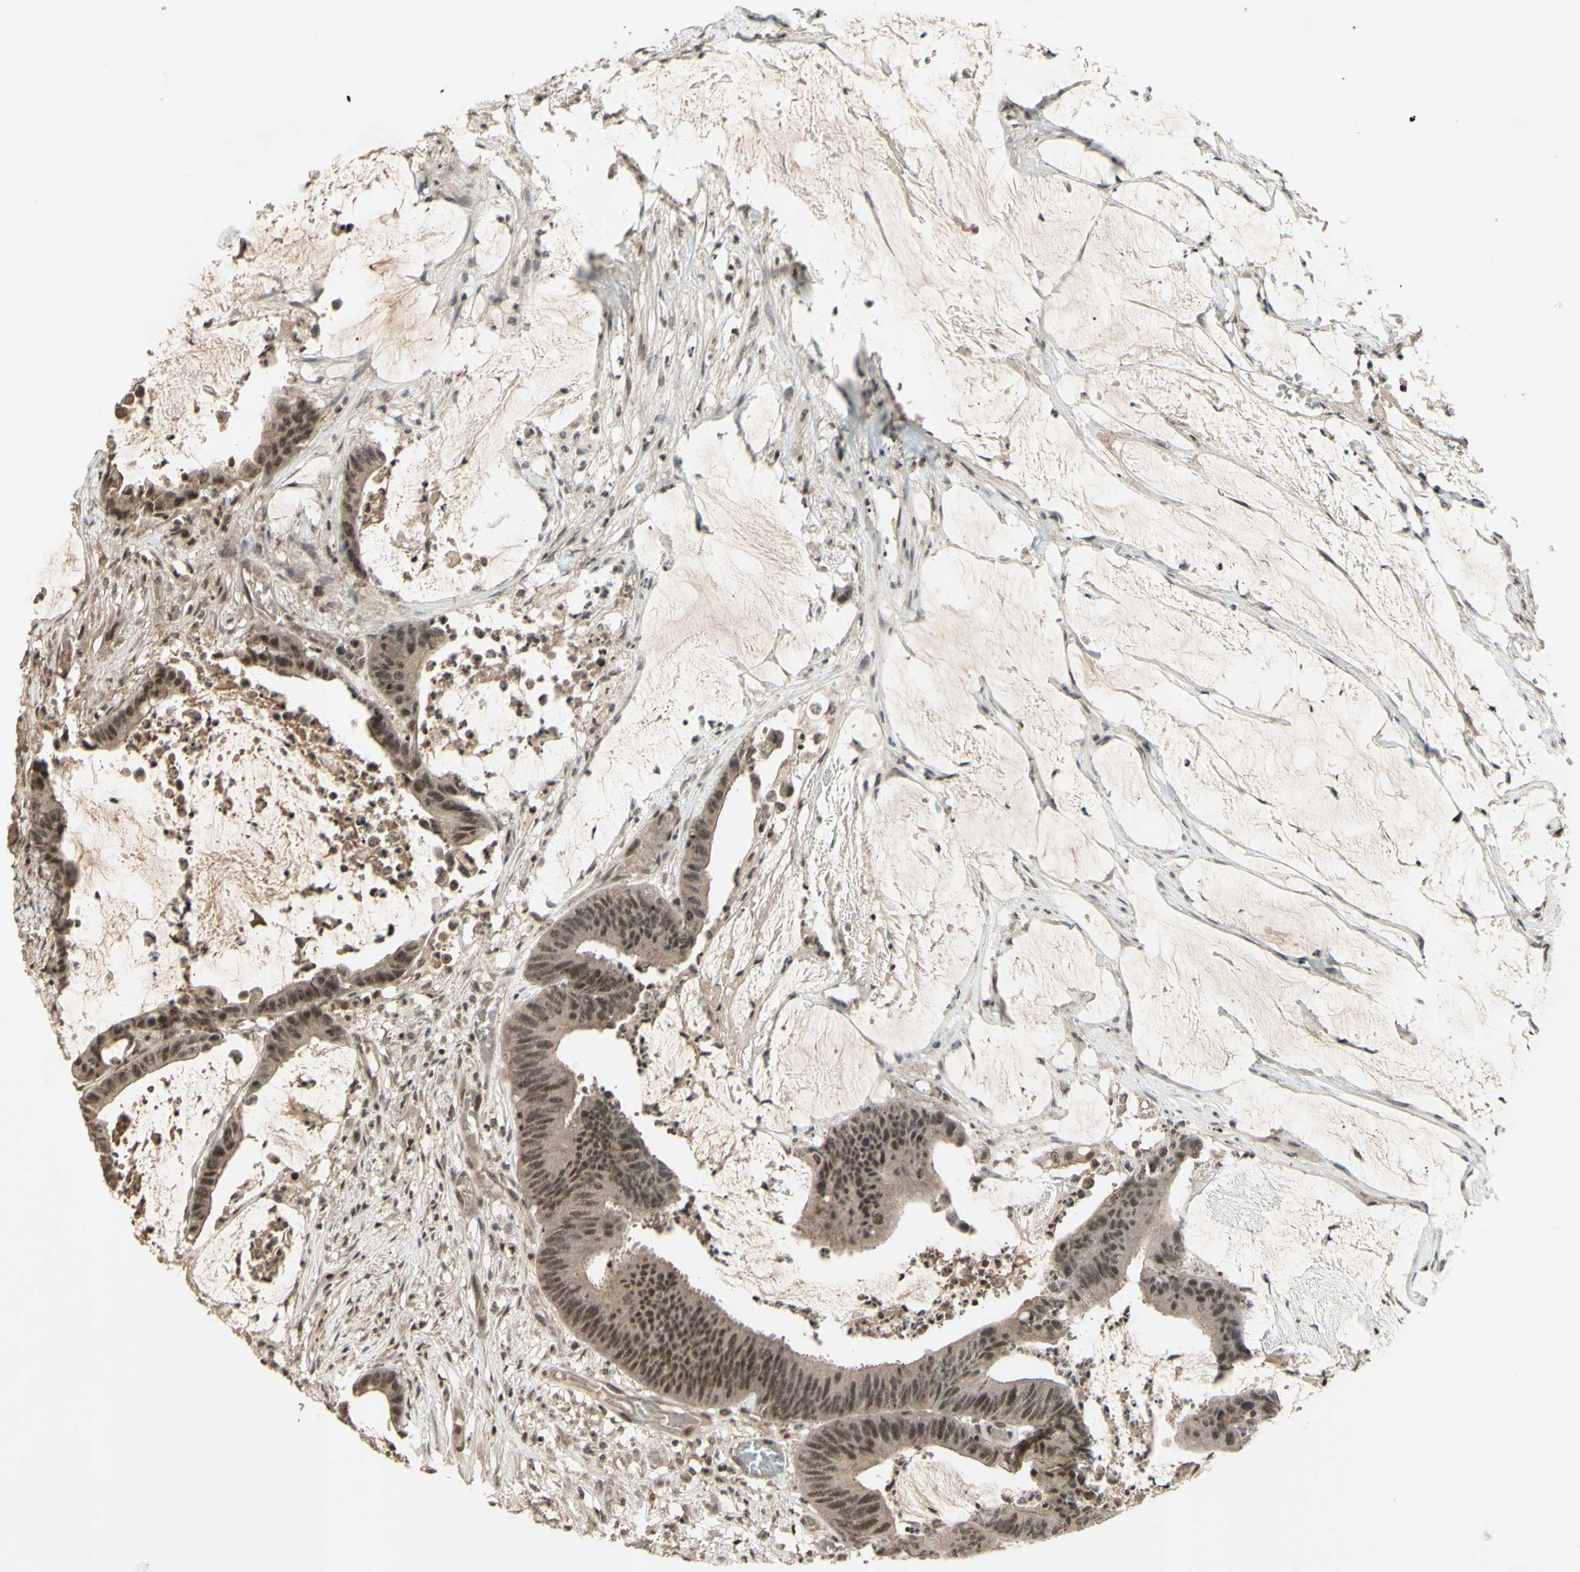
{"staining": {"intensity": "moderate", "quantity": "25%-75%", "location": "cytoplasmic/membranous,nuclear"}, "tissue": "colorectal cancer", "cell_type": "Tumor cells", "image_type": "cancer", "snomed": [{"axis": "morphology", "description": "Adenocarcinoma, NOS"}, {"axis": "topography", "description": "Rectum"}], "caption": "The immunohistochemical stain labels moderate cytoplasmic/membranous and nuclear positivity in tumor cells of colorectal cancer (adenocarcinoma) tissue.", "gene": "SNW1", "patient": {"sex": "female", "age": 66}}